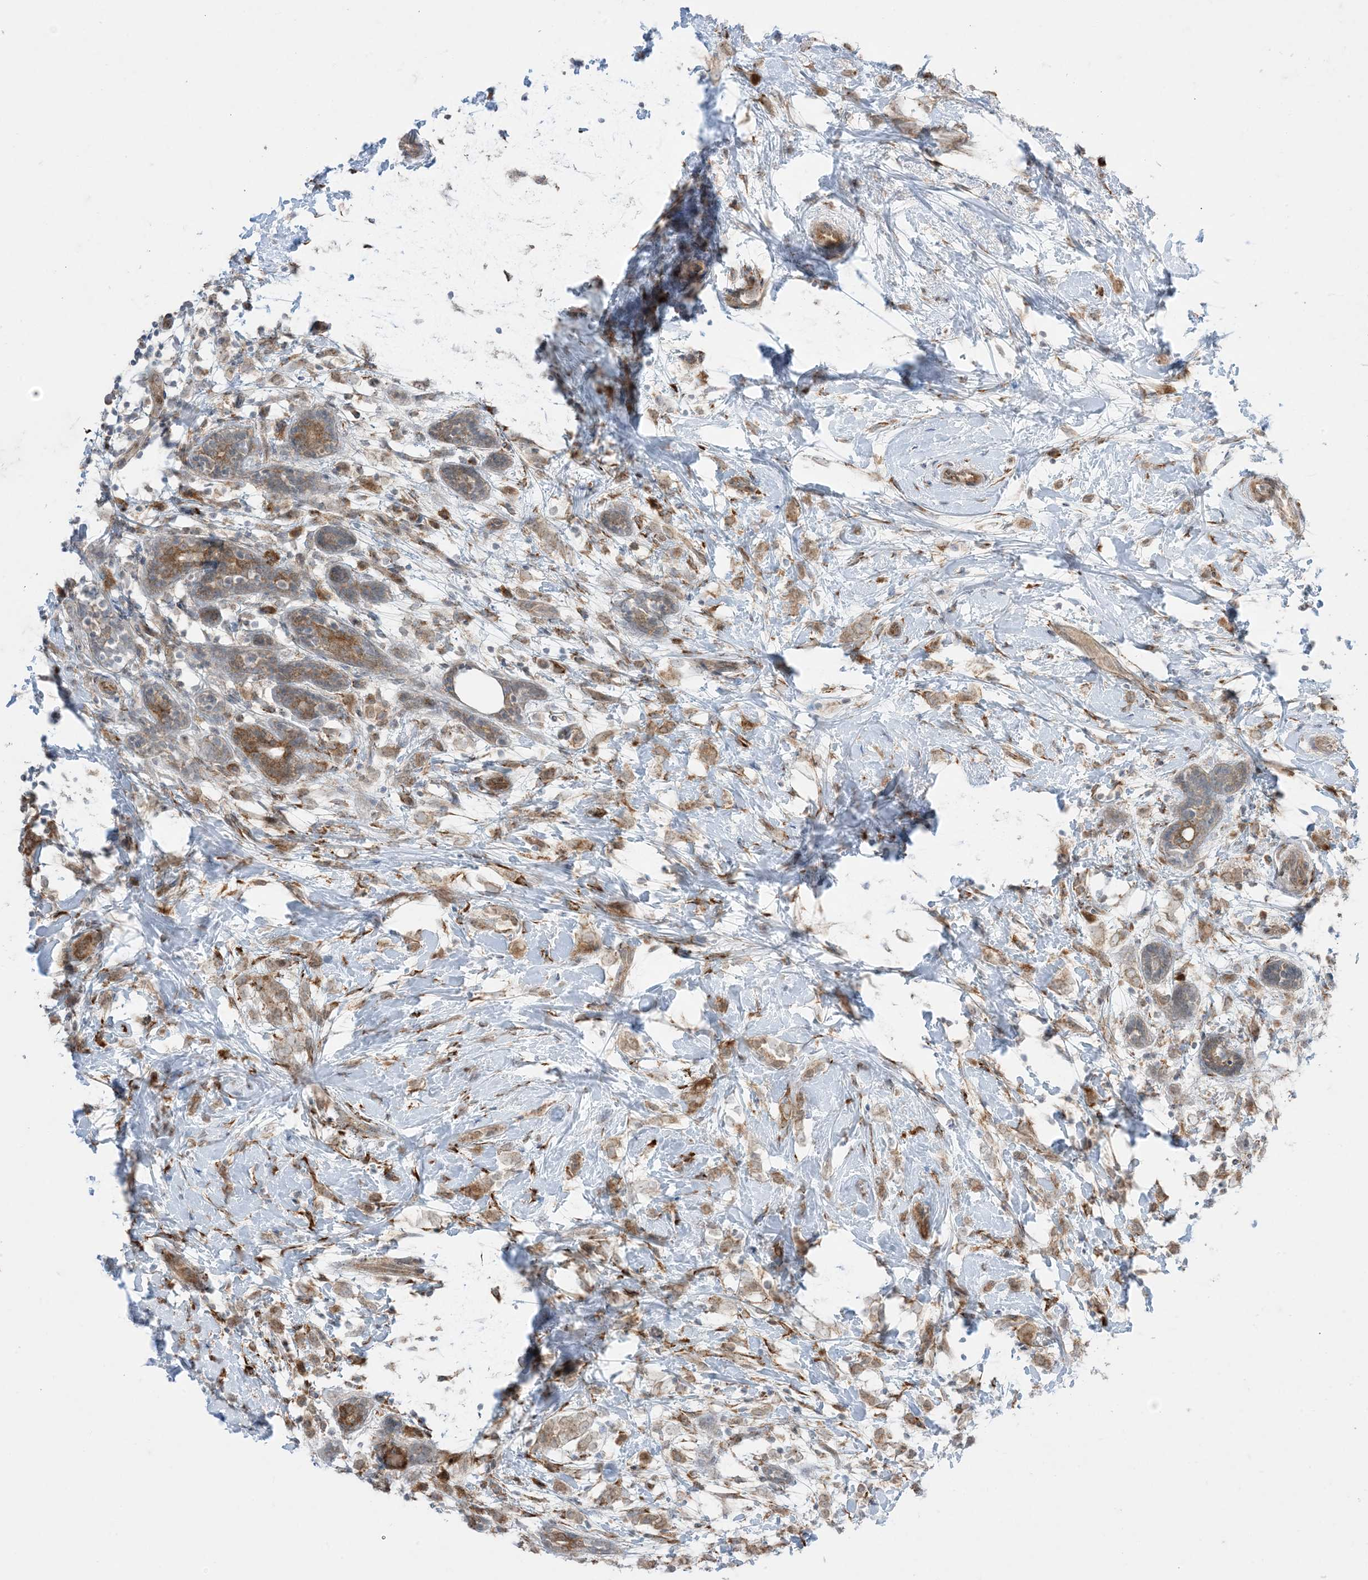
{"staining": {"intensity": "weak", "quantity": ">75%", "location": "cytoplasmic/membranous"}, "tissue": "breast cancer", "cell_type": "Tumor cells", "image_type": "cancer", "snomed": [{"axis": "morphology", "description": "Normal tissue, NOS"}, {"axis": "morphology", "description": "Lobular carcinoma"}, {"axis": "topography", "description": "Breast"}], "caption": "Breast cancer stained with a protein marker reveals weak staining in tumor cells.", "gene": "ODC1", "patient": {"sex": "female", "age": 47}}